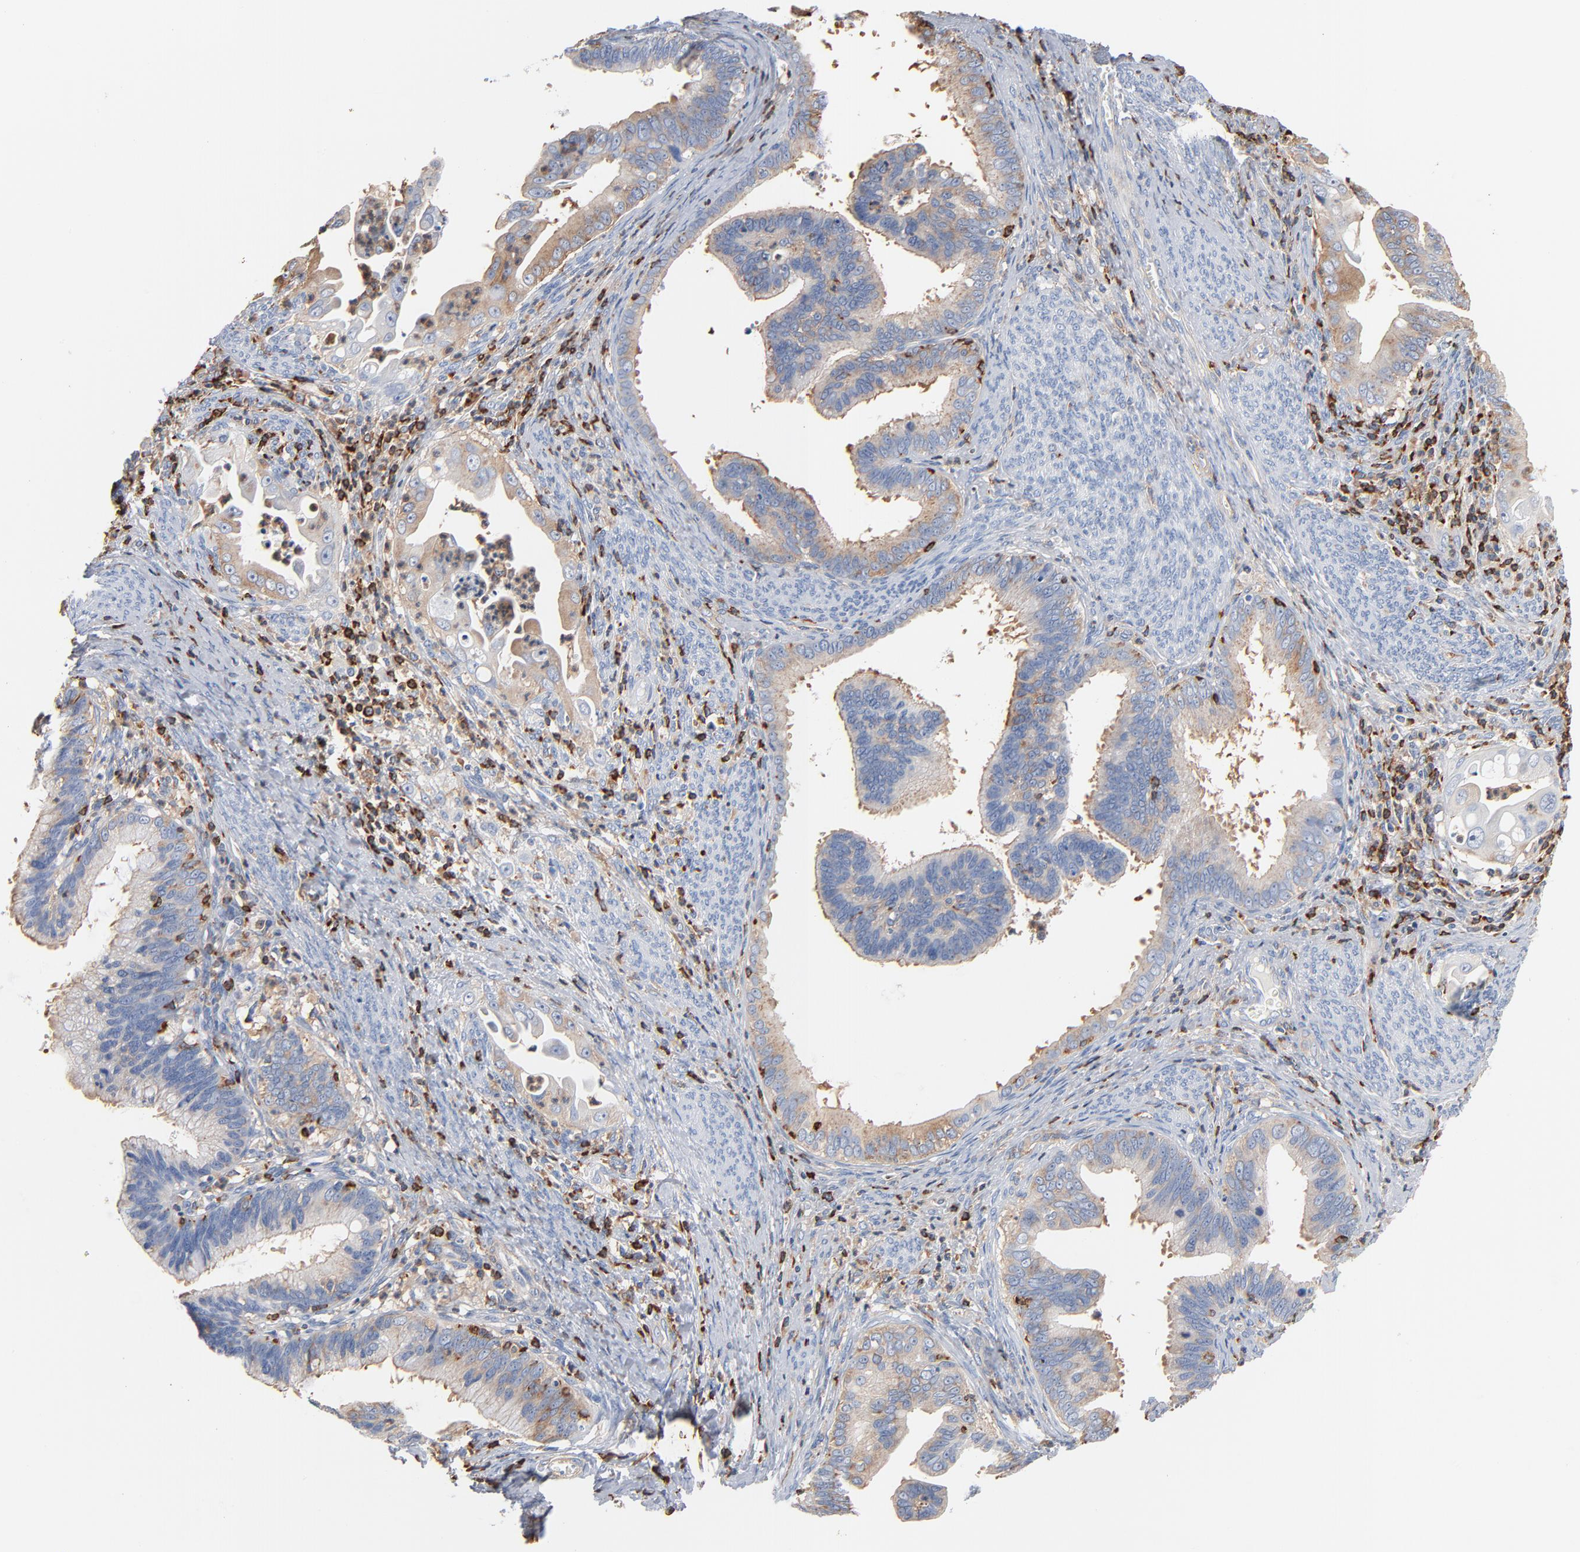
{"staining": {"intensity": "weak", "quantity": "25%-75%", "location": "cytoplasmic/membranous"}, "tissue": "cervical cancer", "cell_type": "Tumor cells", "image_type": "cancer", "snomed": [{"axis": "morphology", "description": "Adenocarcinoma, NOS"}, {"axis": "topography", "description": "Cervix"}], "caption": "Immunohistochemistry (IHC) of human adenocarcinoma (cervical) shows low levels of weak cytoplasmic/membranous positivity in approximately 25%-75% of tumor cells.", "gene": "SH3KBP1", "patient": {"sex": "female", "age": 47}}